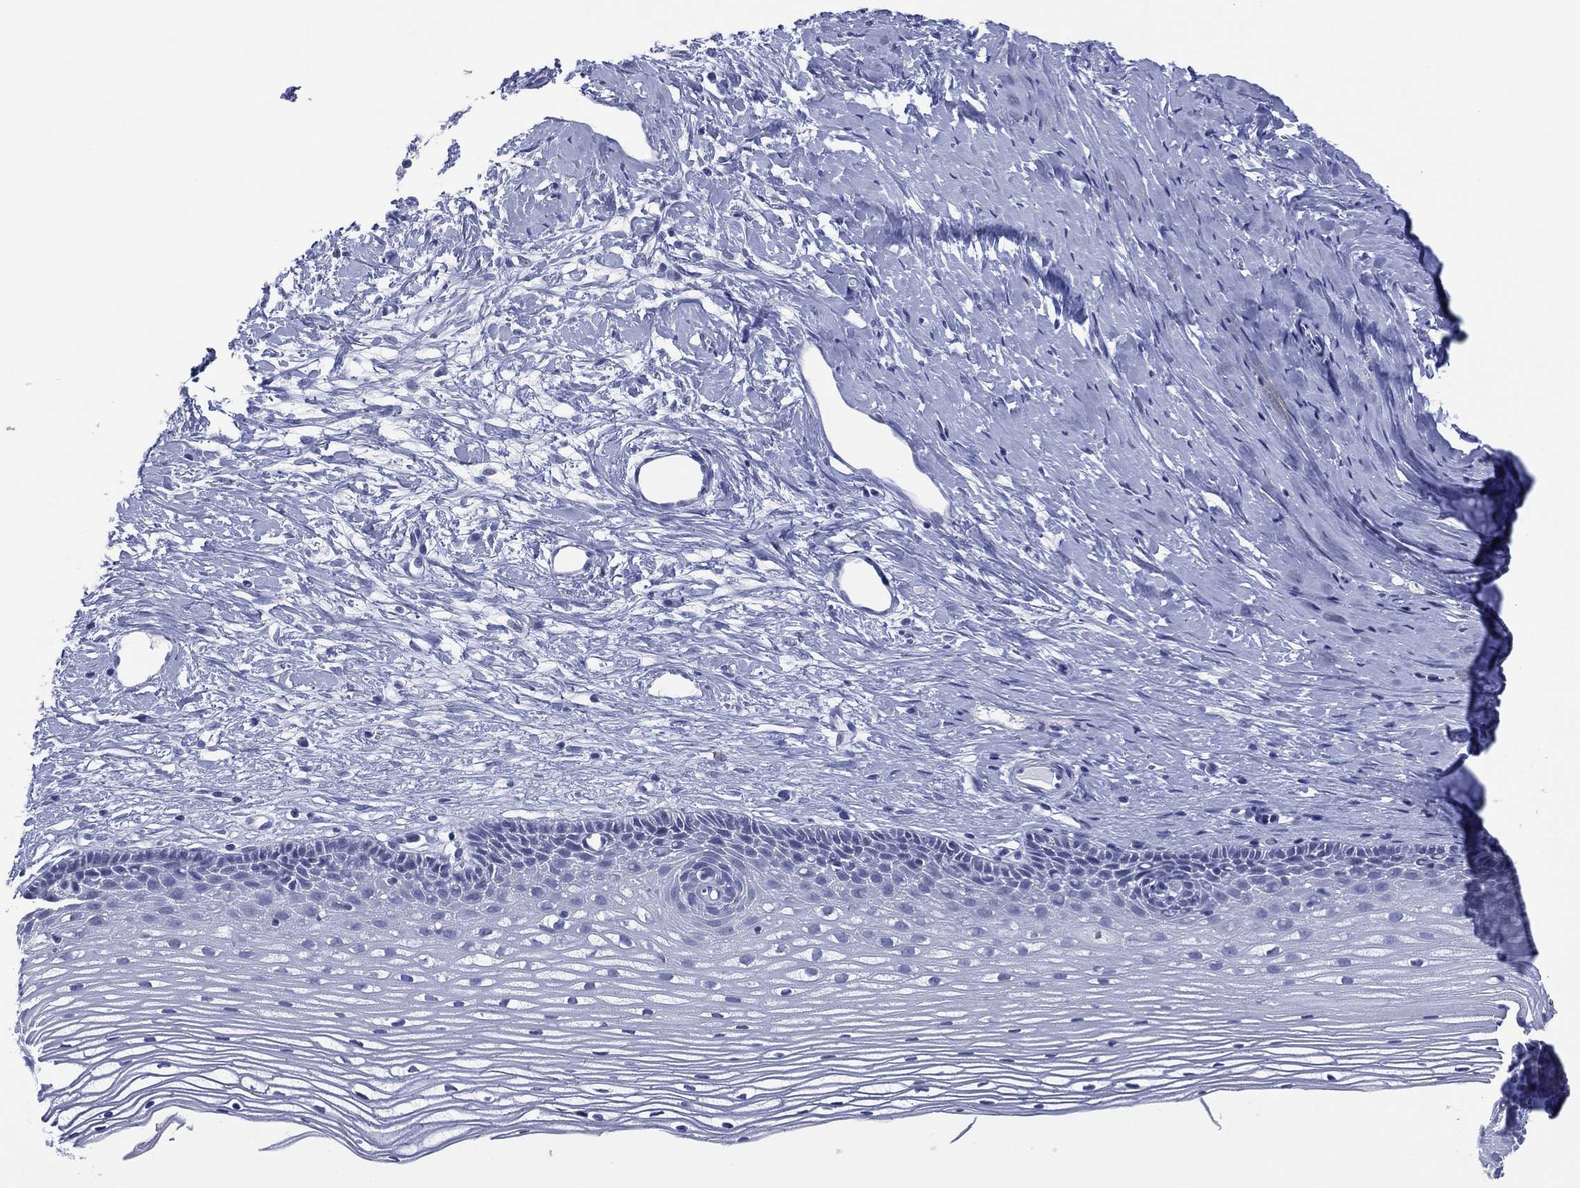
{"staining": {"intensity": "negative", "quantity": "none", "location": "none"}, "tissue": "cervix", "cell_type": "Squamous epithelial cells", "image_type": "normal", "snomed": [{"axis": "morphology", "description": "Normal tissue, NOS"}, {"axis": "topography", "description": "Cervix"}], "caption": "Immunohistochemical staining of normal human cervix reveals no significant expression in squamous epithelial cells. (Stains: DAB (3,3'-diaminobenzidine) immunohistochemistry with hematoxylin counter stain, Microscopy: brightfield microscopy at high magnification).", "gene": "UTF1", "patient": {"sex": "female", "age": 40}}